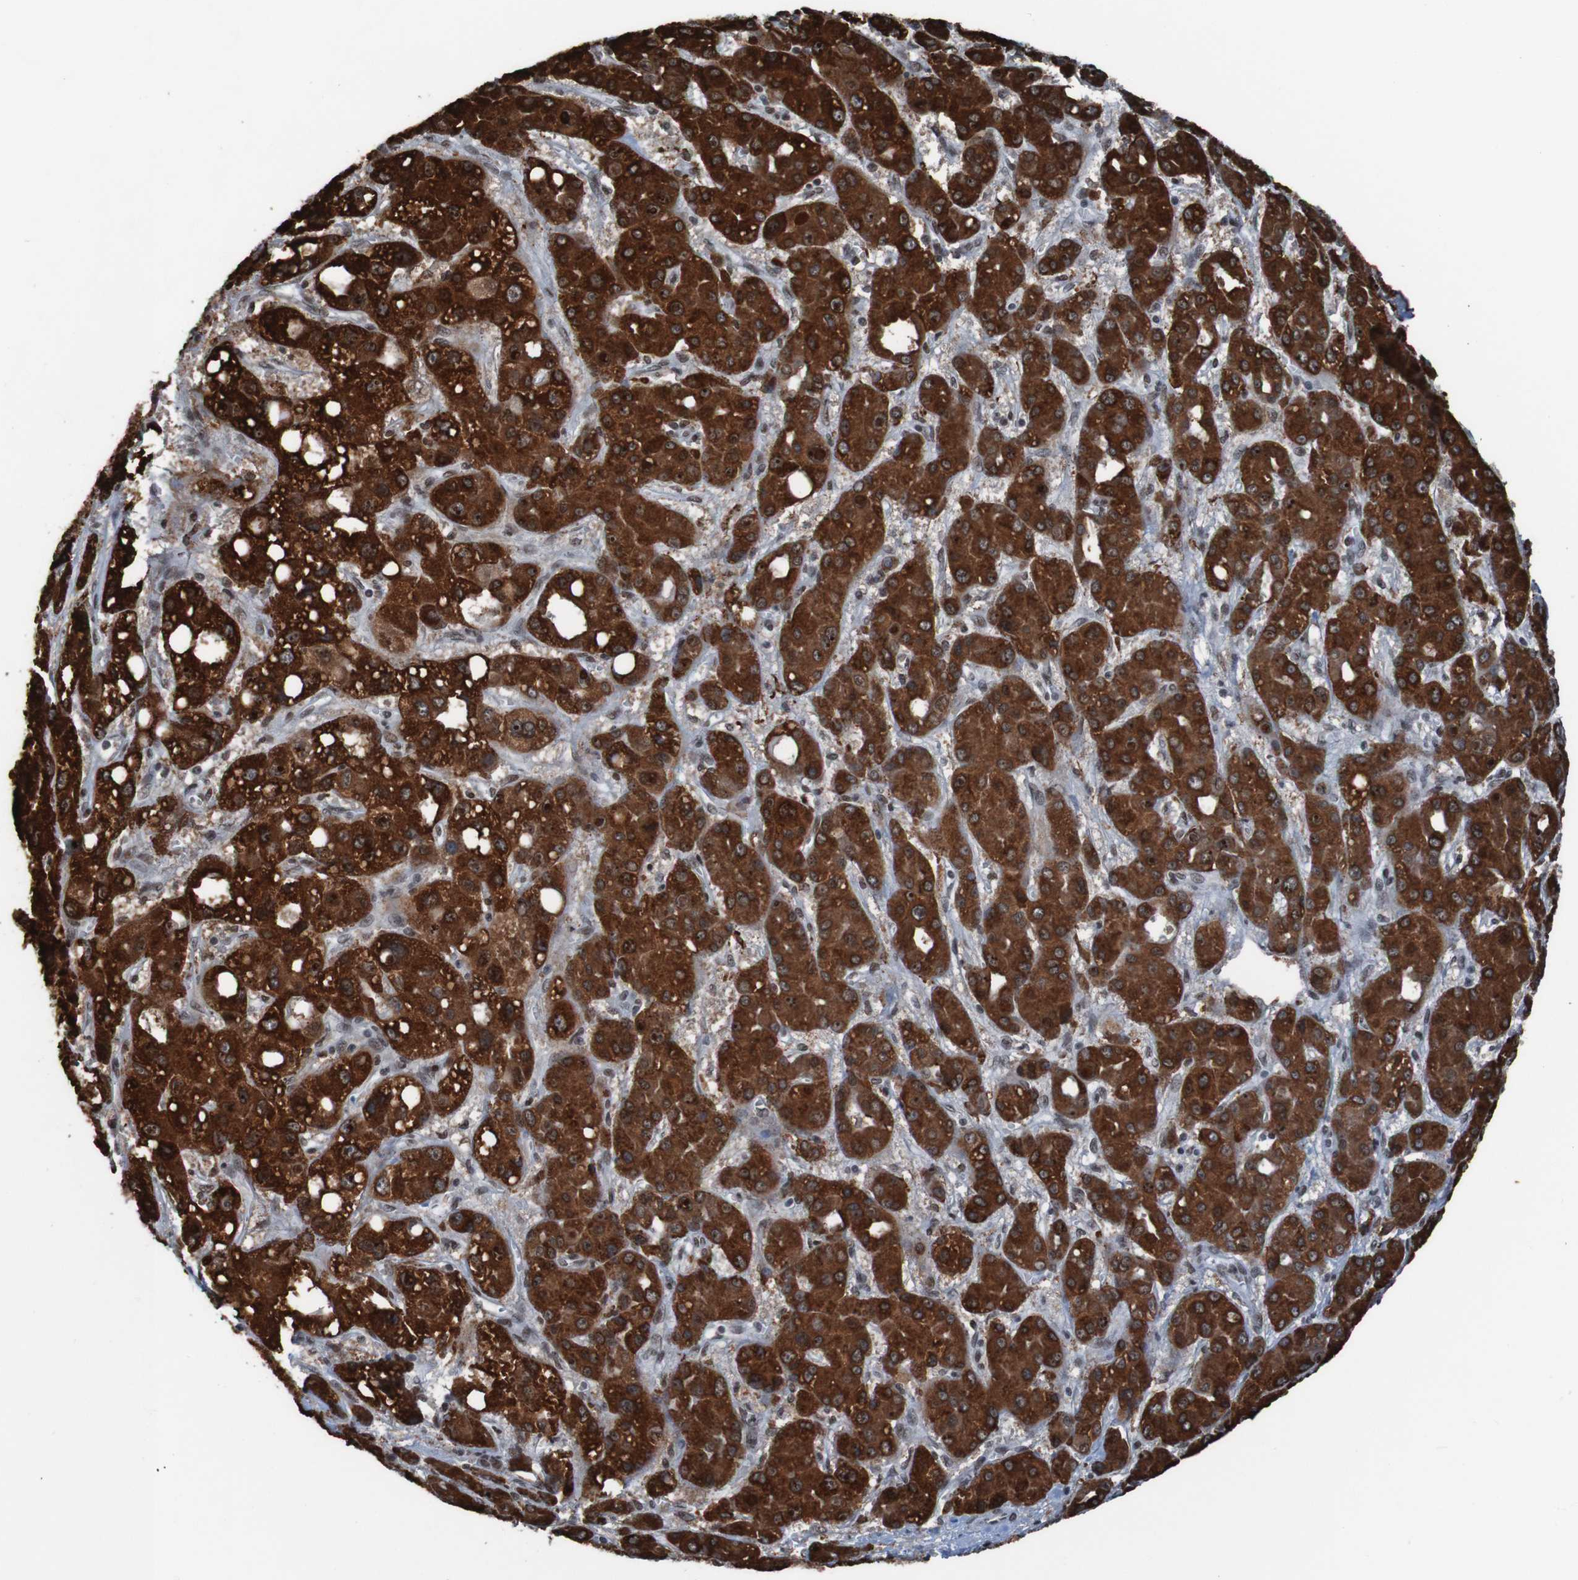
{"staining": {"intensity": "strong", "quantity": ">75%", "location": "cytoplasmic/membranous,nuclear"}, "tissue": "liver cancer", "cell_type": "Tumor cells", "image_type": "cancer", "snomed": [{"axis": "morphology", "description": "Carcinoma, Hepatocellular, NOS"}, {"axis": "topography", "description": "Liver"}], "caption": "Liver hepatocellular carcinoma stained for a protein (brown) shows strong cytoplasmic/membranous and nuclear positive expression in approximately >75% of tumor cells.", "gene": "PHF2", "patient": {"sex": "male", "age": 55}}